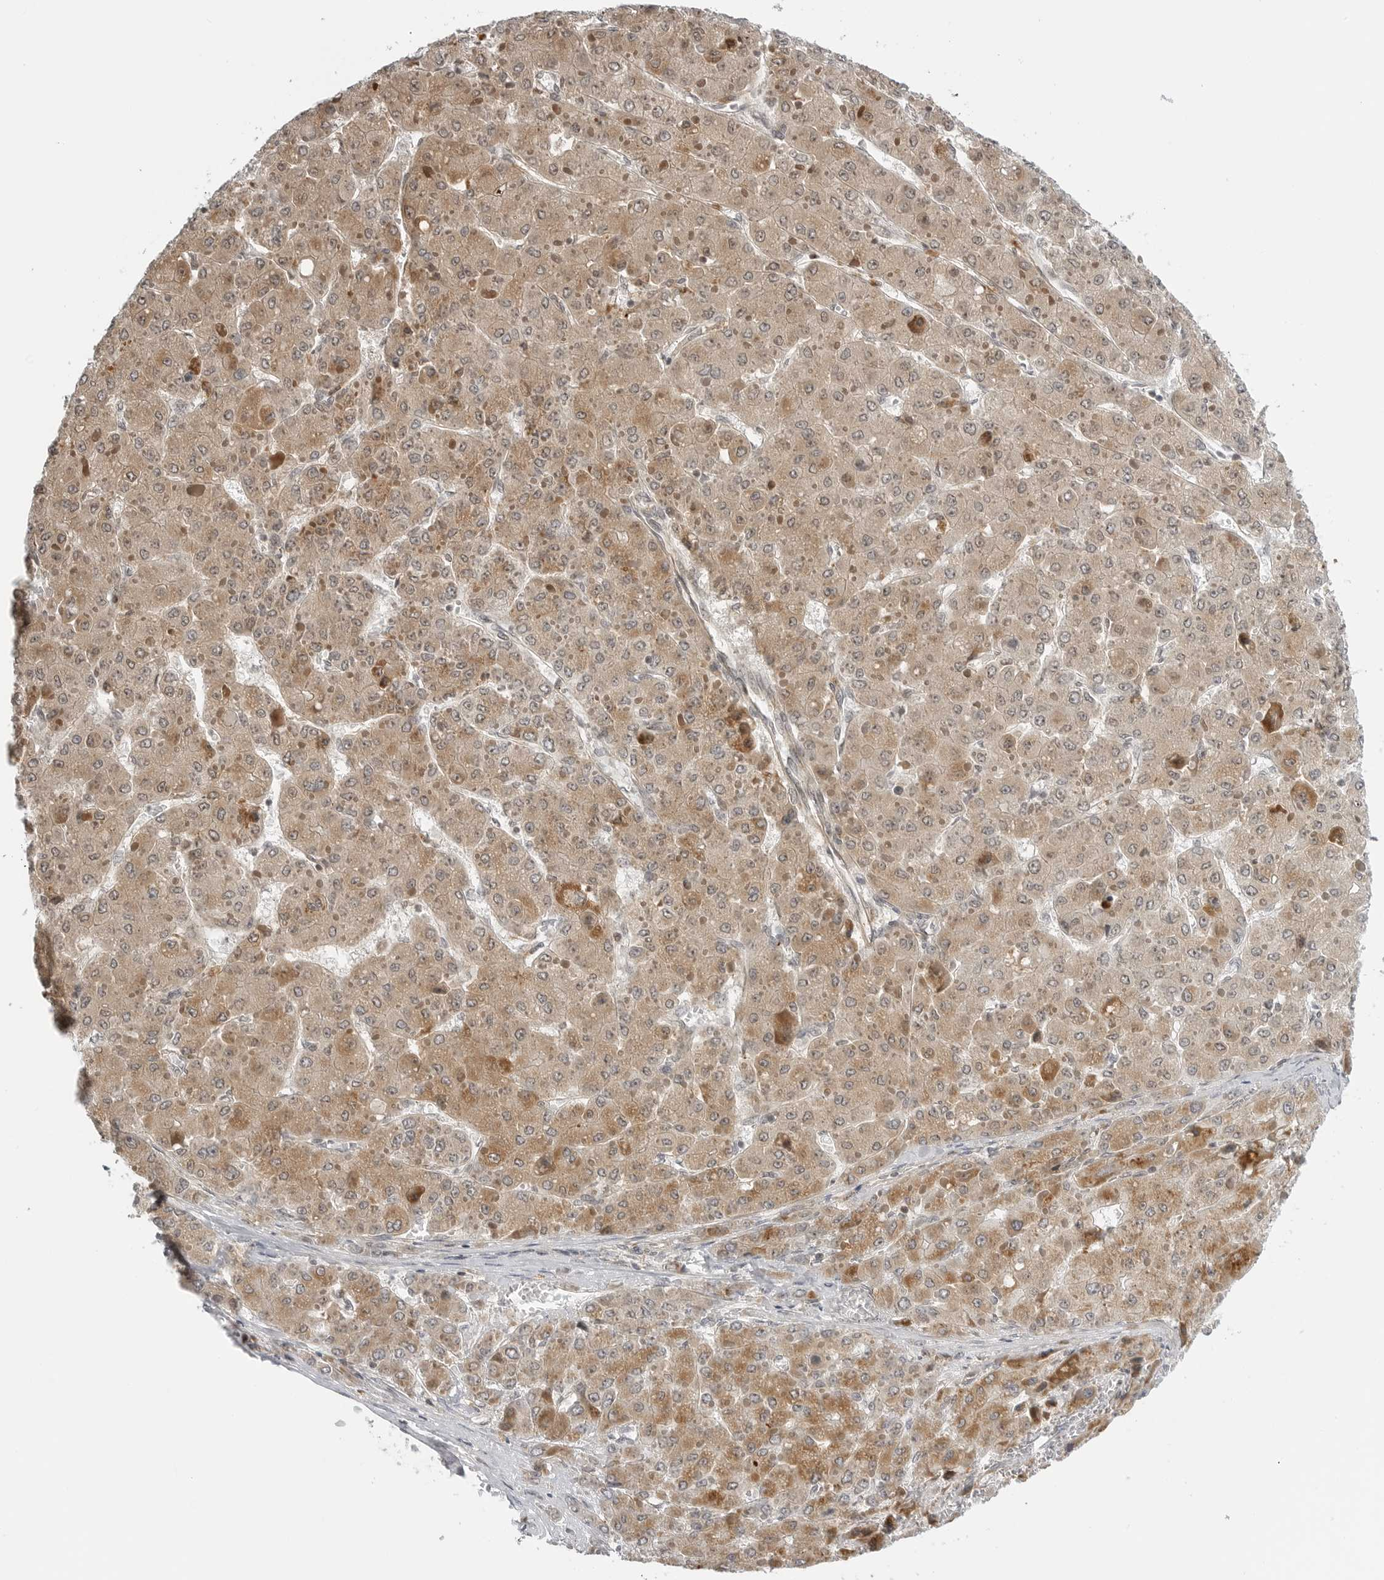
{"staining": {"intensity": "moderate", "quantity": ">75%", "location": "cytoplasmic/membranous"}, "tissue": "liver cancer", "cell_type": "Tumor cells", "image_type": "cancer", "snomed": [{"axis": "morphology", "description": "Carcinoma, Hepatocellular, NOS"}, {"axis": "topography", "description": "Liver"}], "caption": "Human liver hepatocellular carcinoma stained with a protein marker exhibits moderate staining in tumor cells.", "gene": "PEX2", "patient": {"sex": "female", "age": 73}}